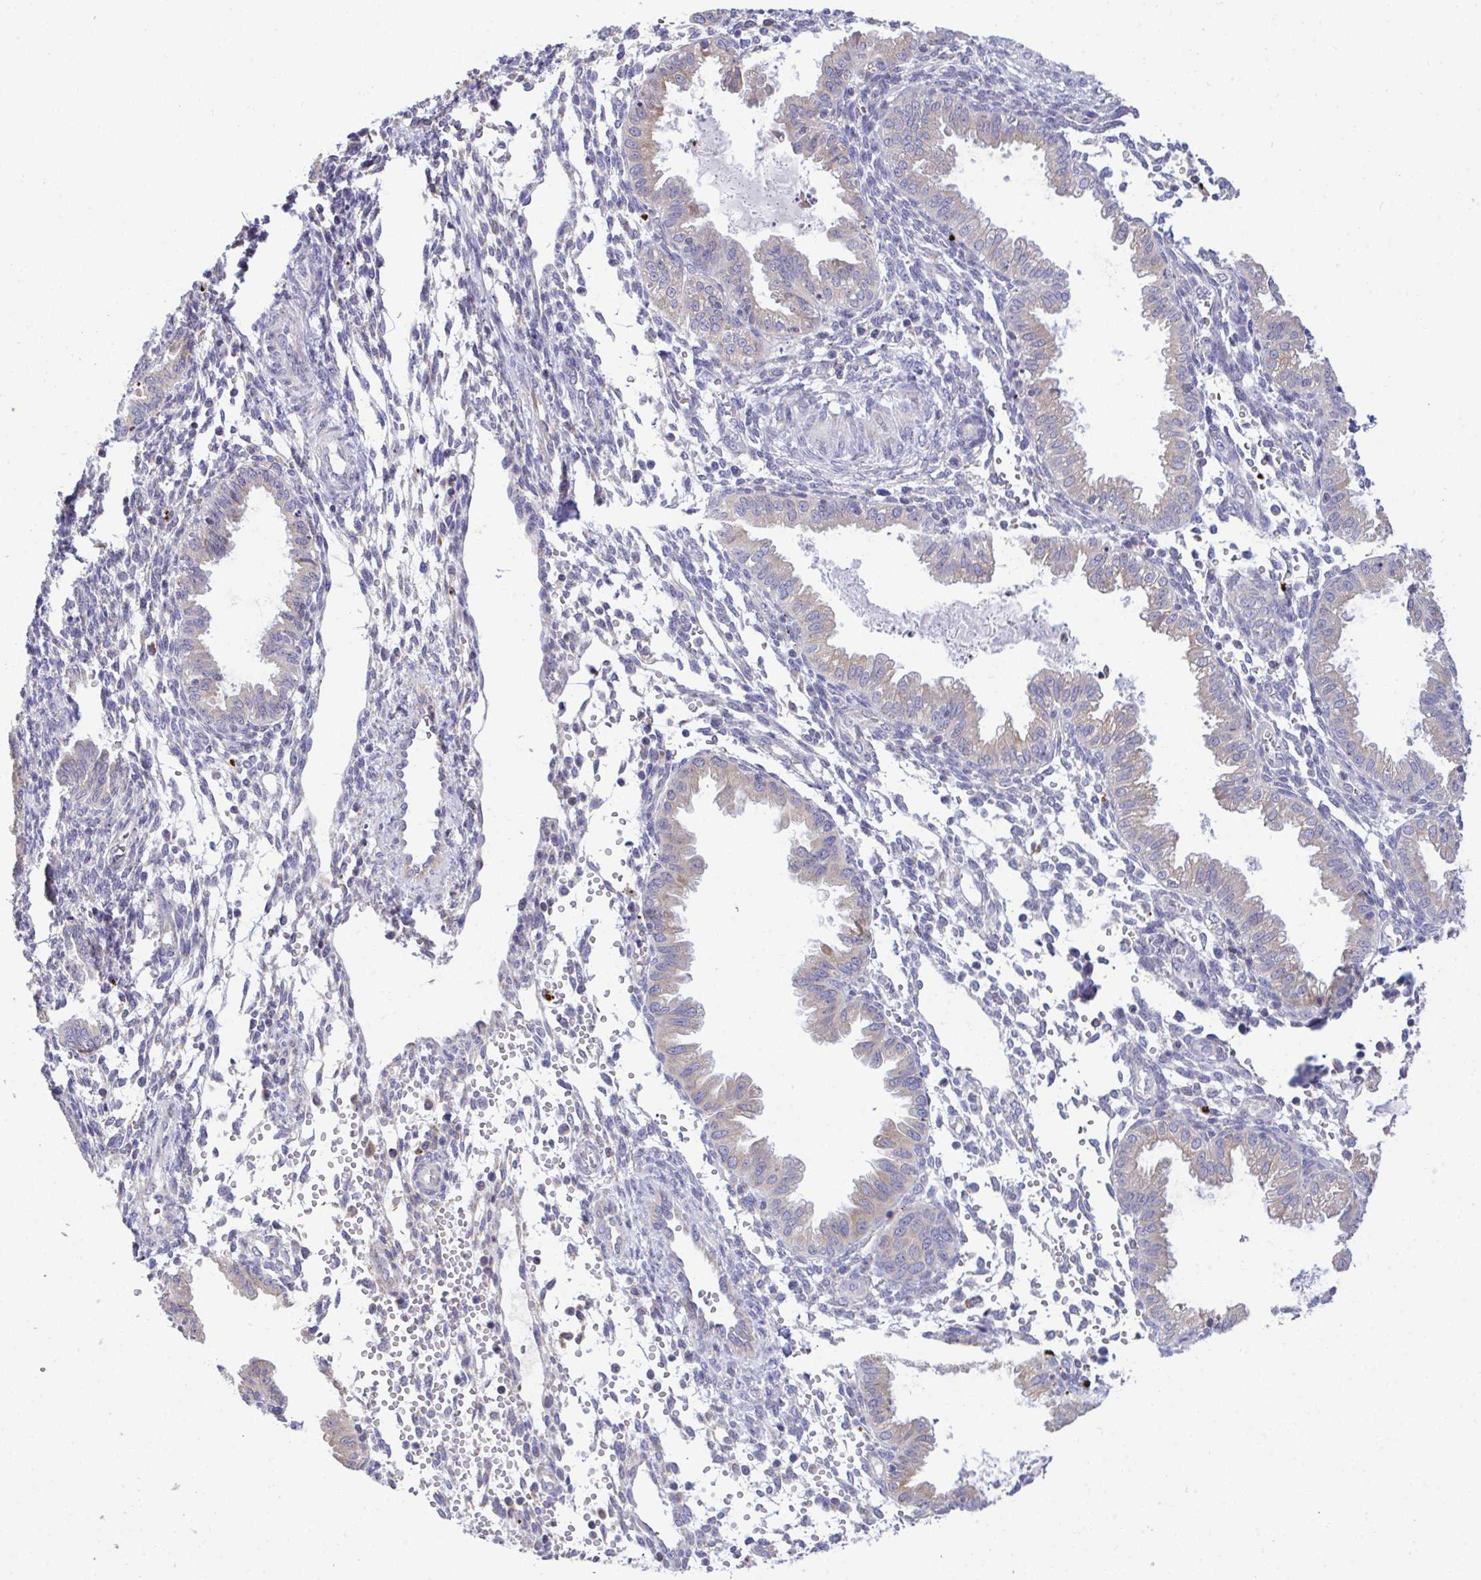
{"staining": {"intensity": "negative", "quantity": "none", "location": "none"}, "tissue": "endometrium", "cell_type": "Cells in endometrial stroma", "image_type": "normal", "snomed": [{"axis": "morphology", "description": "Normal tissue, NOS"}, {"axis": "topography", "description": "Endometrium"}], "caption": "DAB immunohistochemical staining of benign human endometrium exhibits no significant positivity in cells in endometrial stroma. (DAB (3,3'-diaminobenzidine) immunohistochemistry with hematoxylin counter stain).", "gene": "PIGK", "patient": {"sex": "female", "age": 33}}